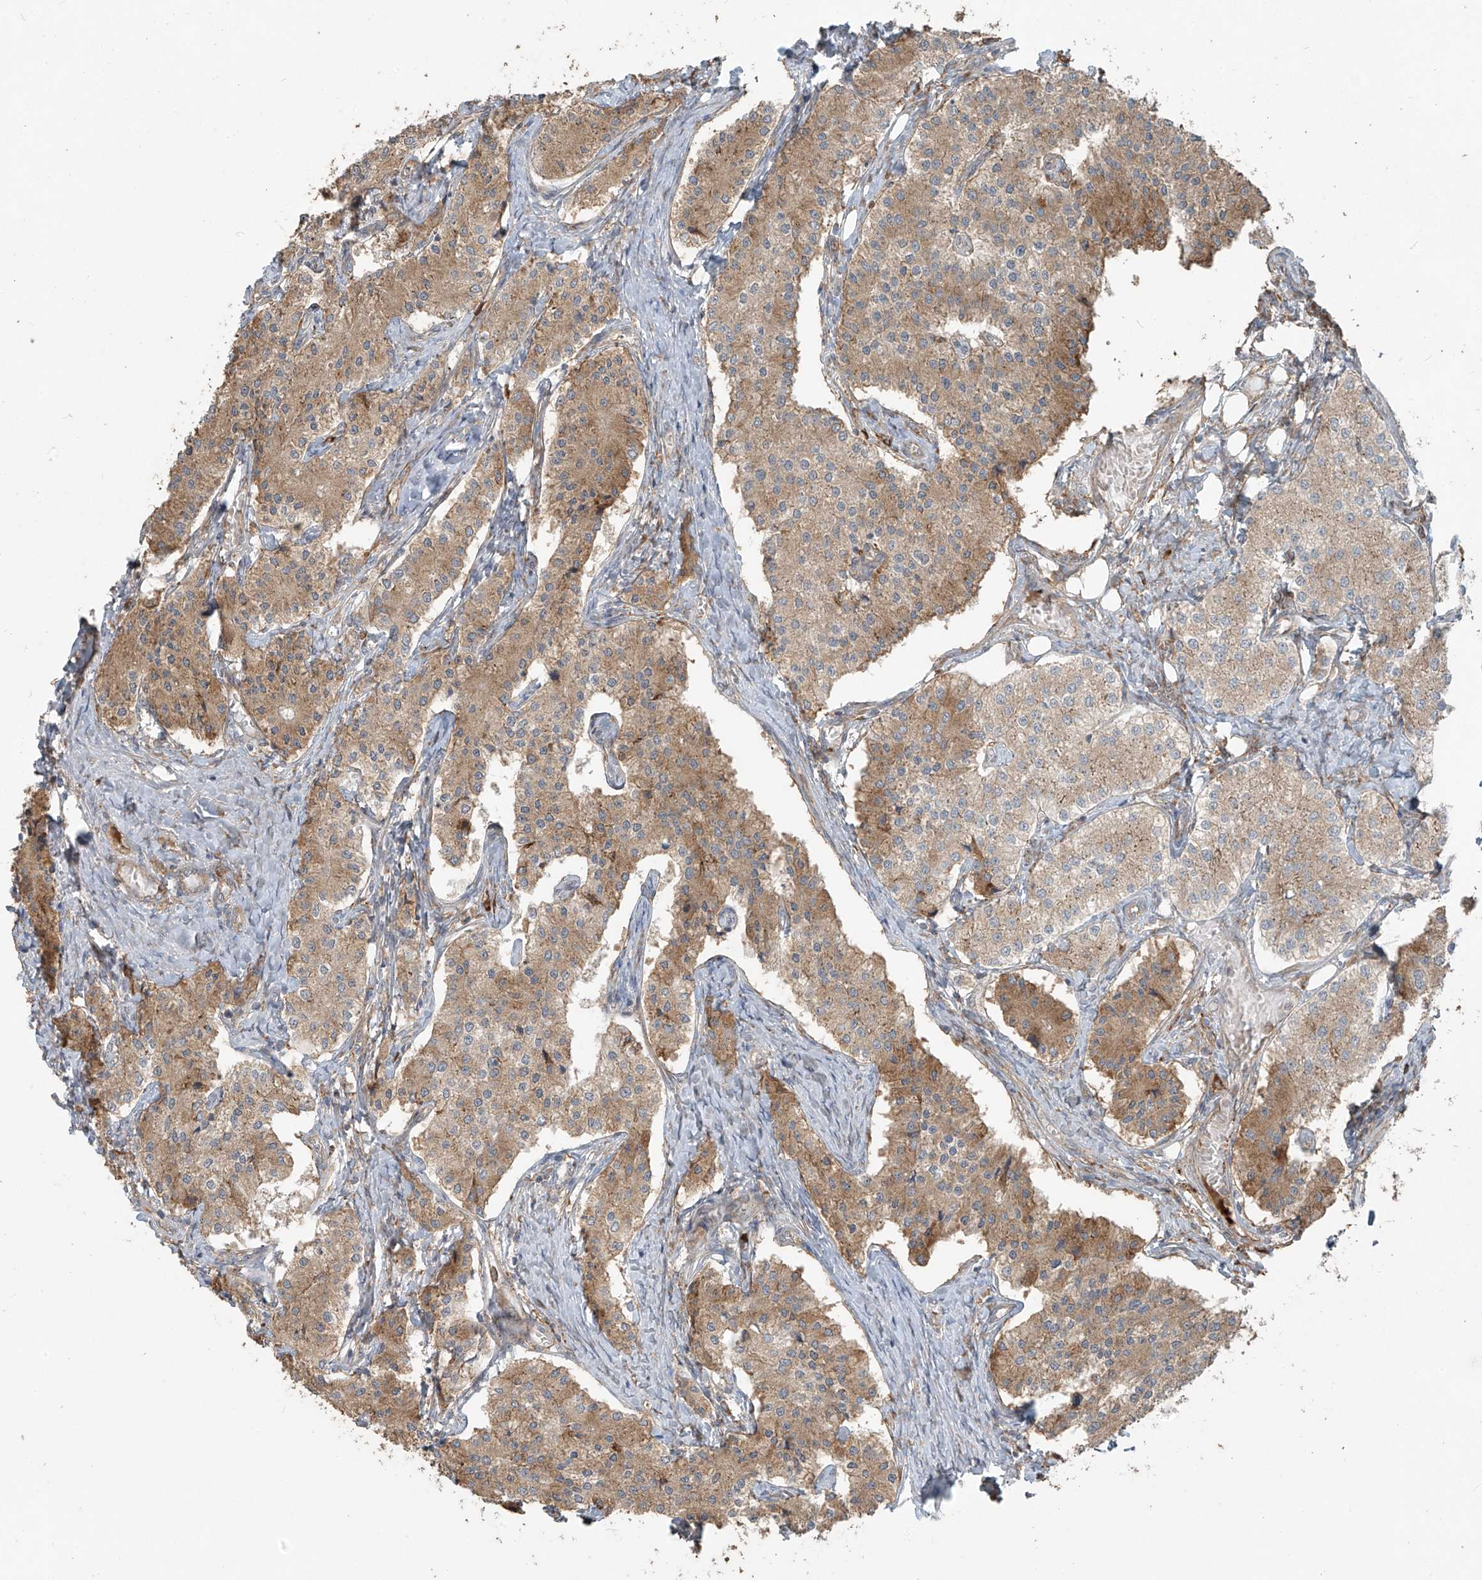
{"staining": {"intensity": "moderate", "quantity": ">75%", "location": "cytoplasmic/membranous"}, "tissue": "carcinoid", "cell_type": "Tumor cells", "image_type": "cancer", "snomed": [{"axis": "morphology", "description": "Carcinoid, malignant, NOS"}, {"axis": "topography", "description": "Colon"}], "caption": "Immunohistochemistry of human carcinoid (malignant) shows medium levels of moderate cytoplasmic/membranous expression in about >75% of tumor cells.", "gene": "KATNIP", "patient": {"sex": "female", "age": 52}}